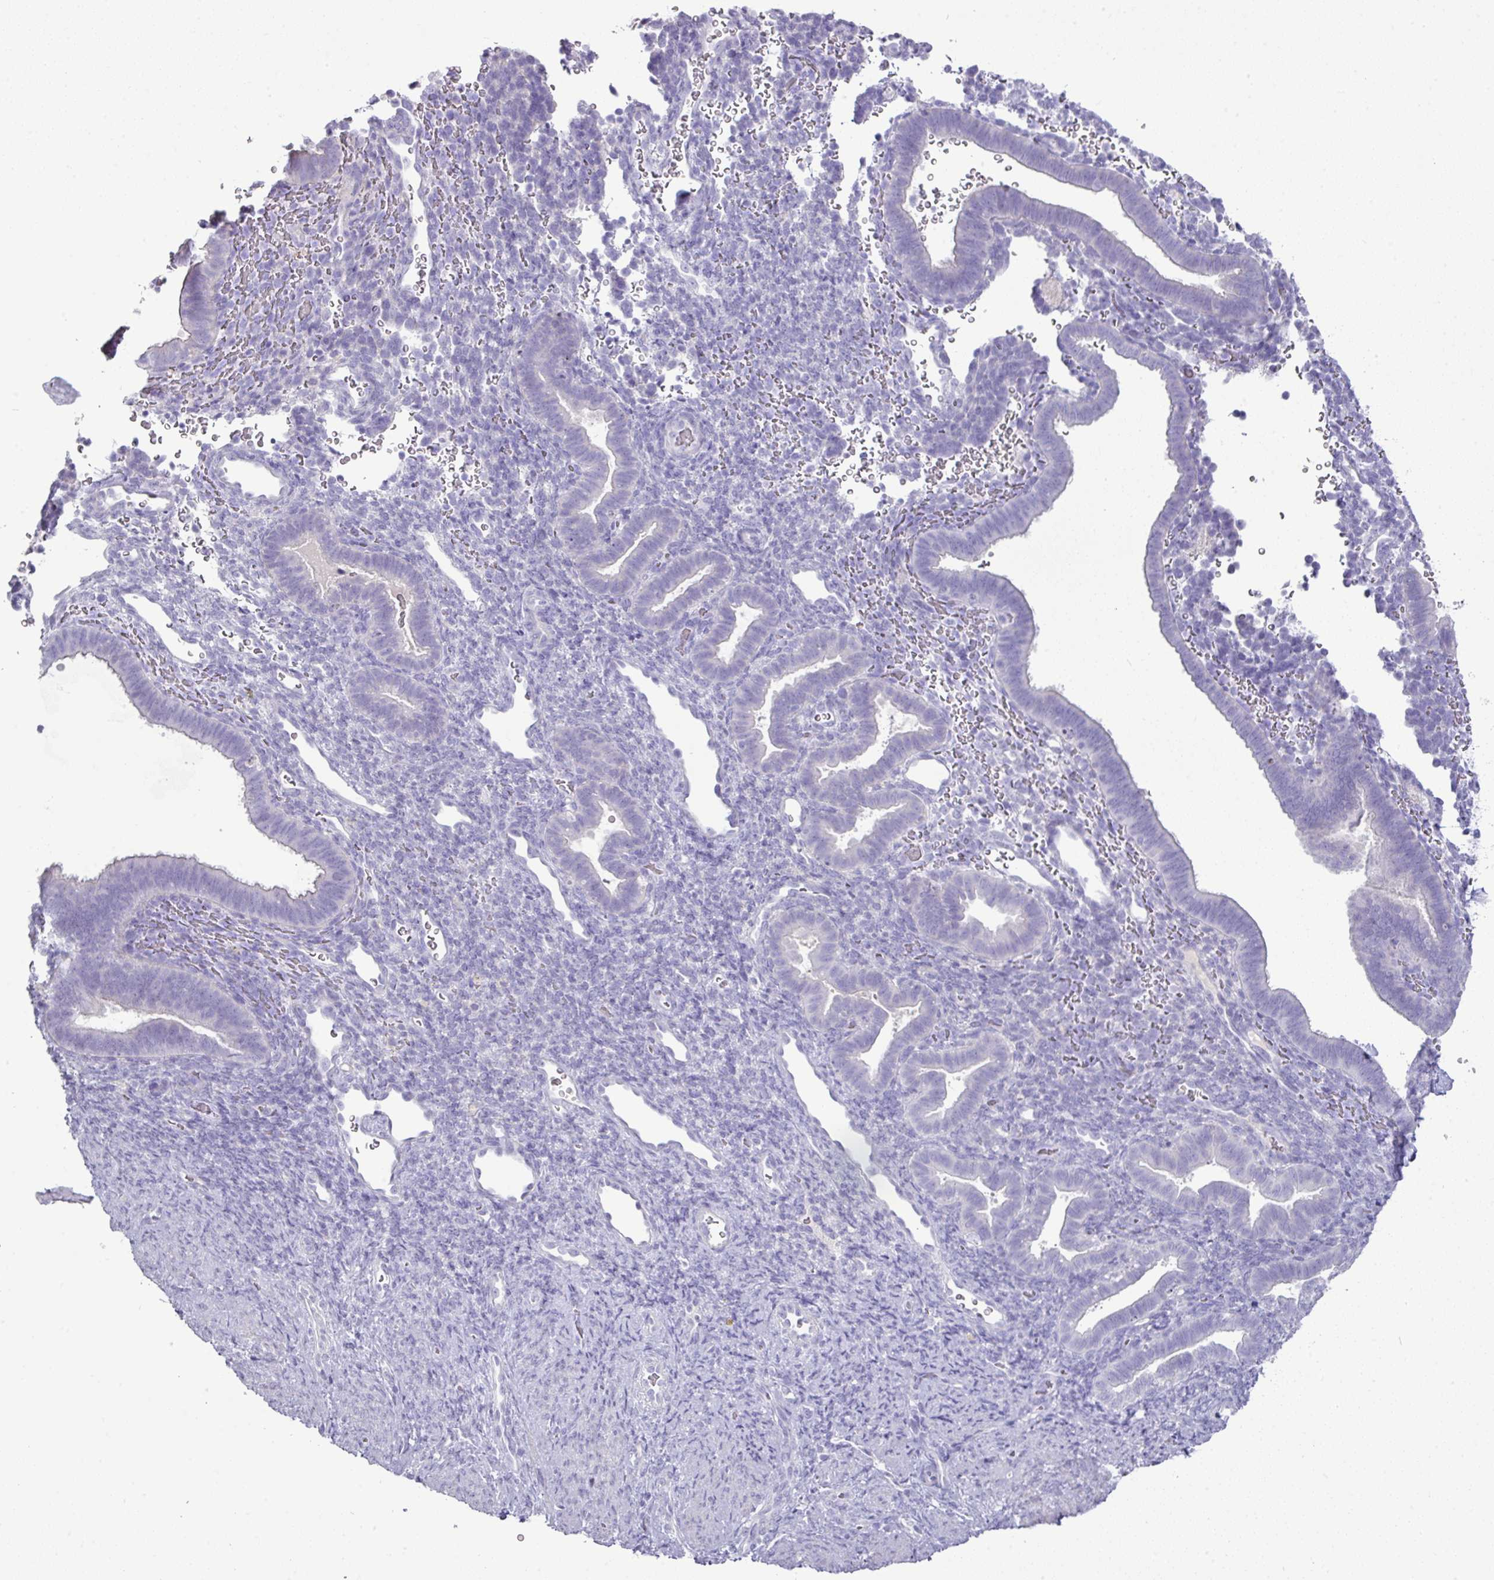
{"staining": {"intensity": "negative", "quantity": "none", "location": "none"}, "tissue": "endometrium", "cell_type": "Cells in endometrial stroma", "image_type": "normal", "snomed": [{"axis": "morphology", "description": "Normal tissue, NOS"}, {"axis": "topography", "description": "Endometrium"}], "caption": "Protein analysis of benign endometrium reveals no significant expression in cells in endometrial stroma. (DAB (3,3'-diaminobenzidine) immunohistochemistry (IHC), high magnification).", "gene": "GSTA1", "patient": {"sex": "female", "age": 34}}